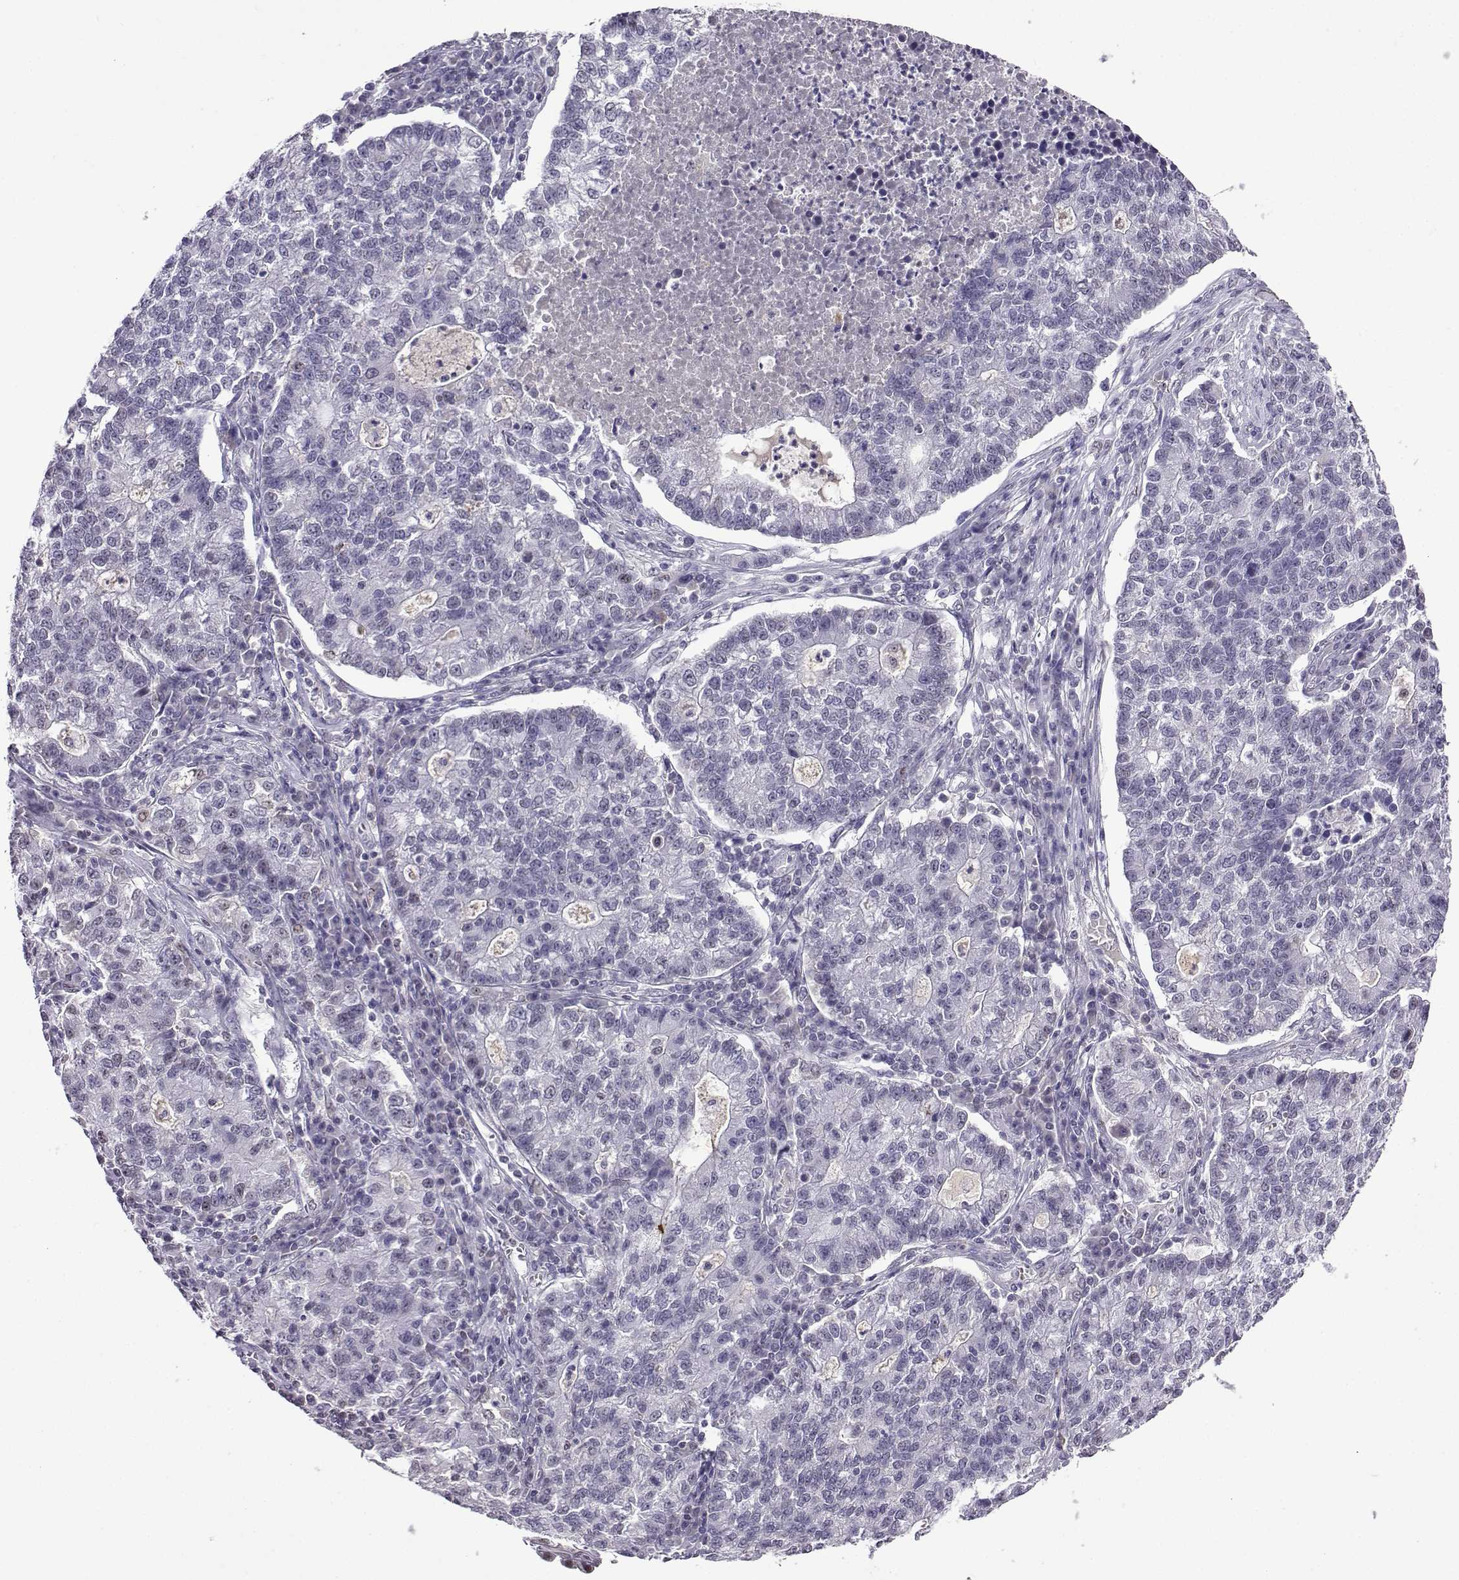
{"staining": {"intensity": "negative", "quantity": "none", "location": "none"}, "tissue": "lung cancer", "cell_type": "Tumor cells", "image_type": "cancer", "snomed": [{"axis": "morphology", "description": "Adenocarcinoma, NOS"}, {"axis": "topography", "description": "Lung"}], "caption": "Histopathology image shows no protein positivity in tumor cells of adenocarcinoma (lung) tissue. (Stains: DAB (3,3'-diaminobenzidine) immunohistochemistry (IHC) with hematoxylin counter stain, Microscopy: brightfield microscopy at high magnification).", "gene": "LRFN2", "patient": {"sex": "male", "age": 57}}